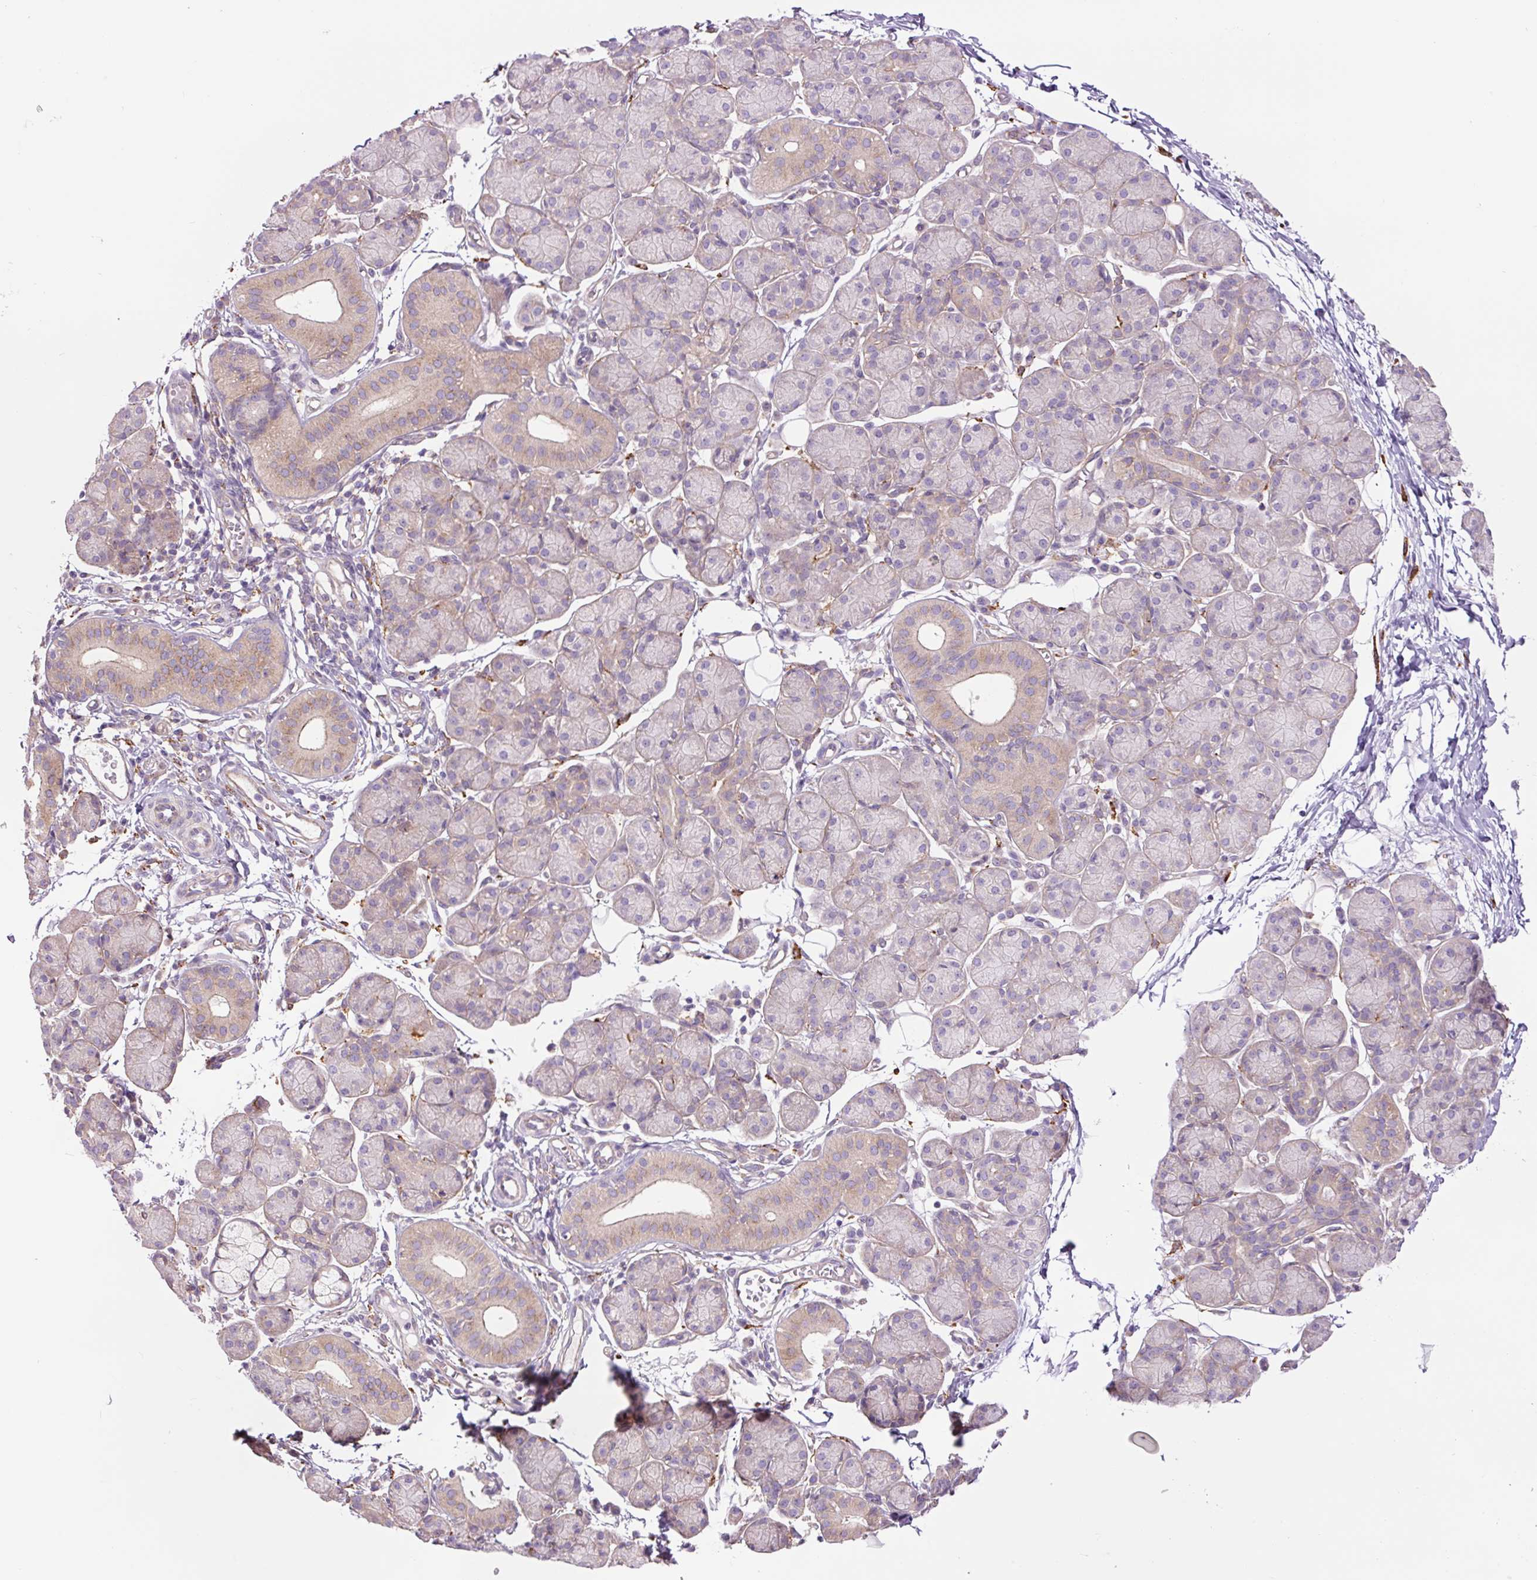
{"staining": {"intensity": "weak", "quantity": "<25%", "location": "cytoplasmic/membranous"}, "tissue": "salivary gland", "cell_type": "Glandular cells", "image_type": "normal", "snomed": [{"axis": "morphology", "description": "Normal tissue, NOS"}, {"axis": "morphology", "description": "Inflammation, NOS"}, {"axis": "topography", "description": "Lymph node"}, {"axis": "topography", "description": "Salivary gland"}], "caption": "IHC of normal human salivary gland displays no staining in glandular cells. (DAB (3,3'-diaminobenzidine) IHC with hematoxylin counter stain).", "gene": "SH2D6", "patient": {"sex": "male", "age": 3}}